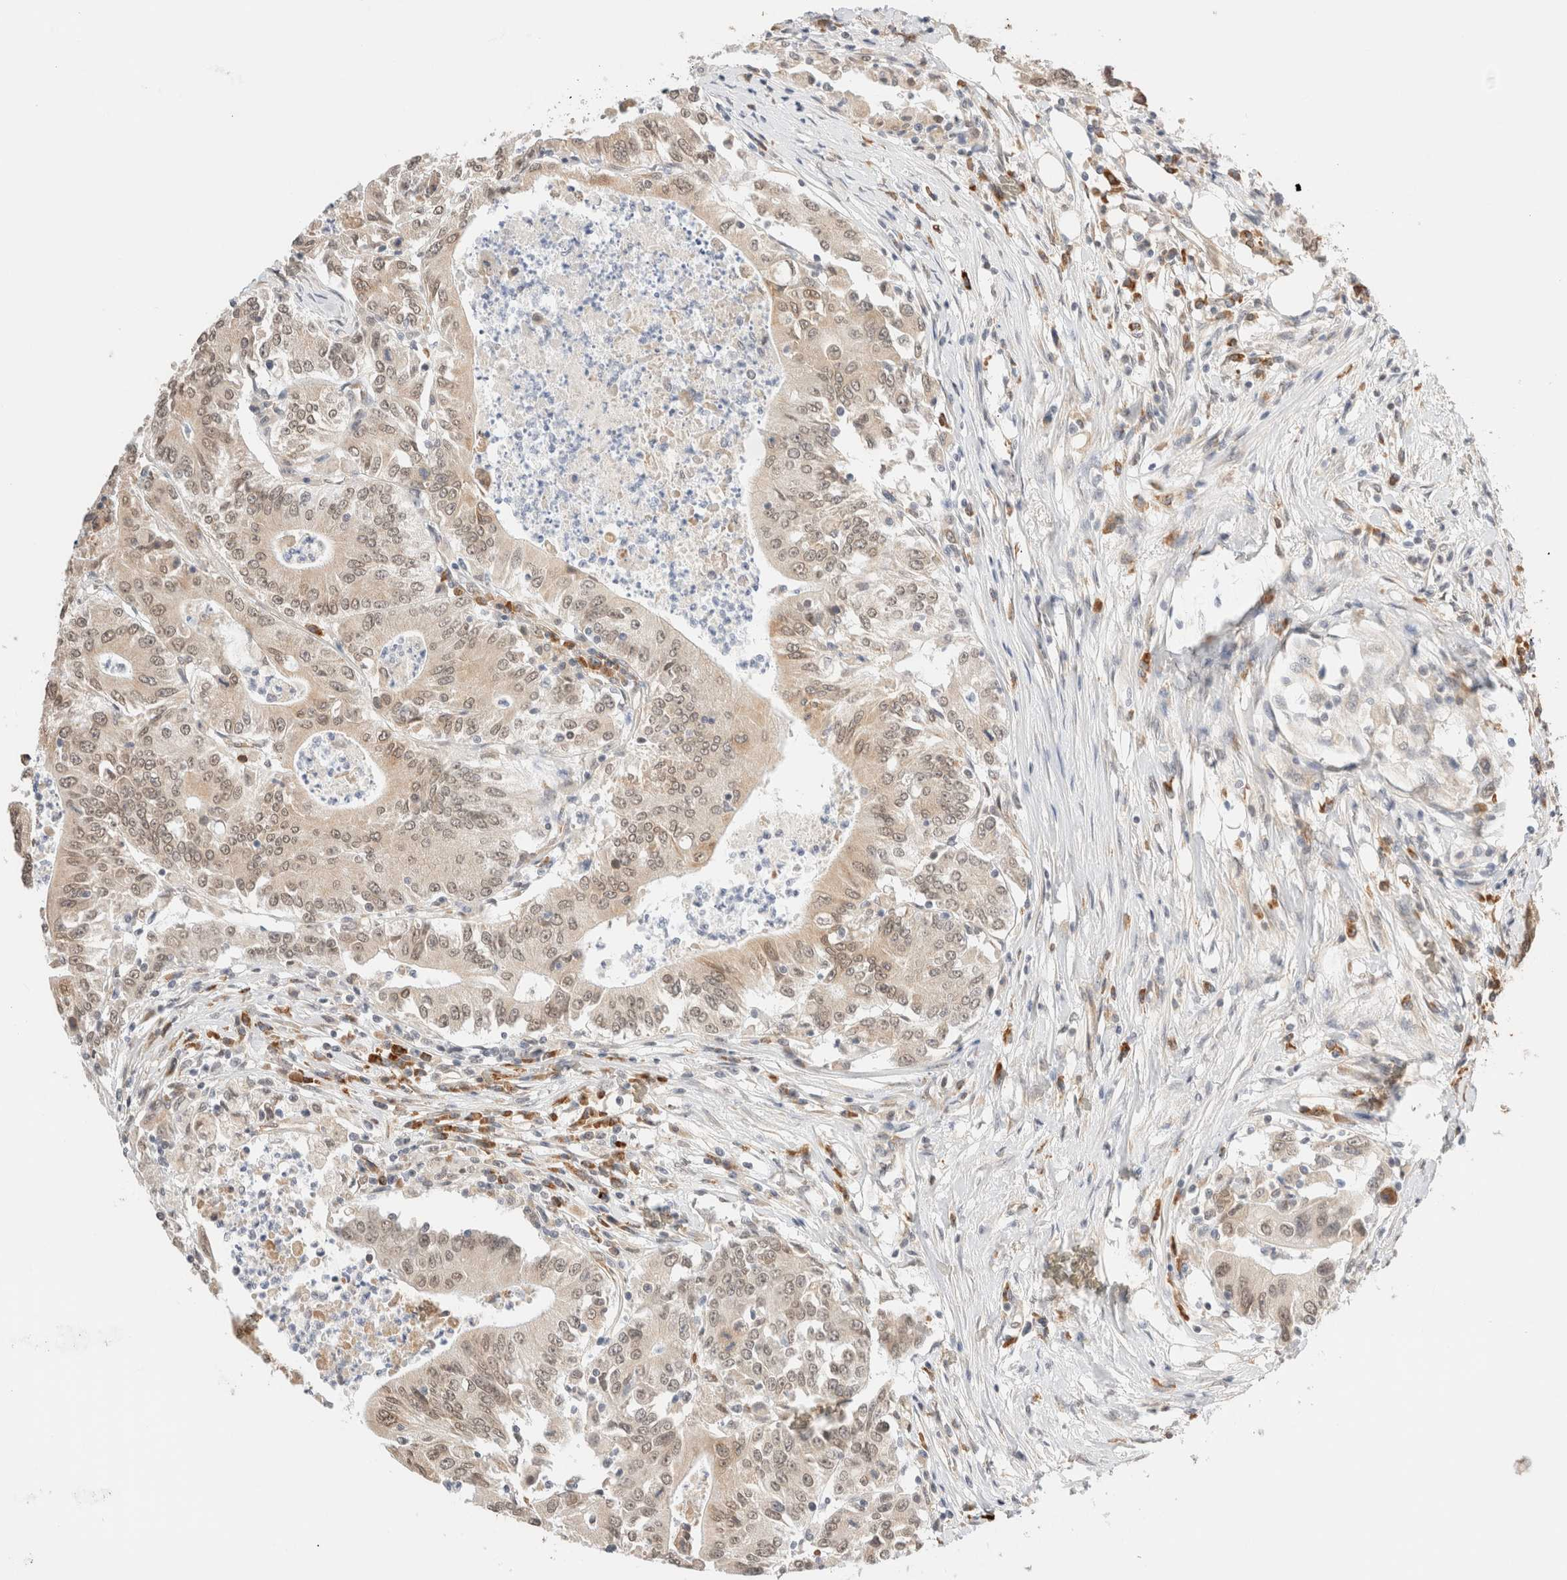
{"staining": {"intensity": "weak", "quantity": "25%-75%", "location": "cytoplasmic/membranous,nuclear"}, "tissue": "colorectal cancer", "cell_type": "Tumor cells", "image_type": "cancer", "snomed": [{"axis": "morphology", "description": "Adenocarcinoma, NOS"}, {"axis": "topography", "description": "Colon"}], "caption": "An image of colorectal adenocarcinoma stained for a protein demonstrates weak cytoplasmic/membranous and nuclear brown staining in tumor cells.", "gene": "SYVN1", "patient": {"sex": "female", "age": 77}}